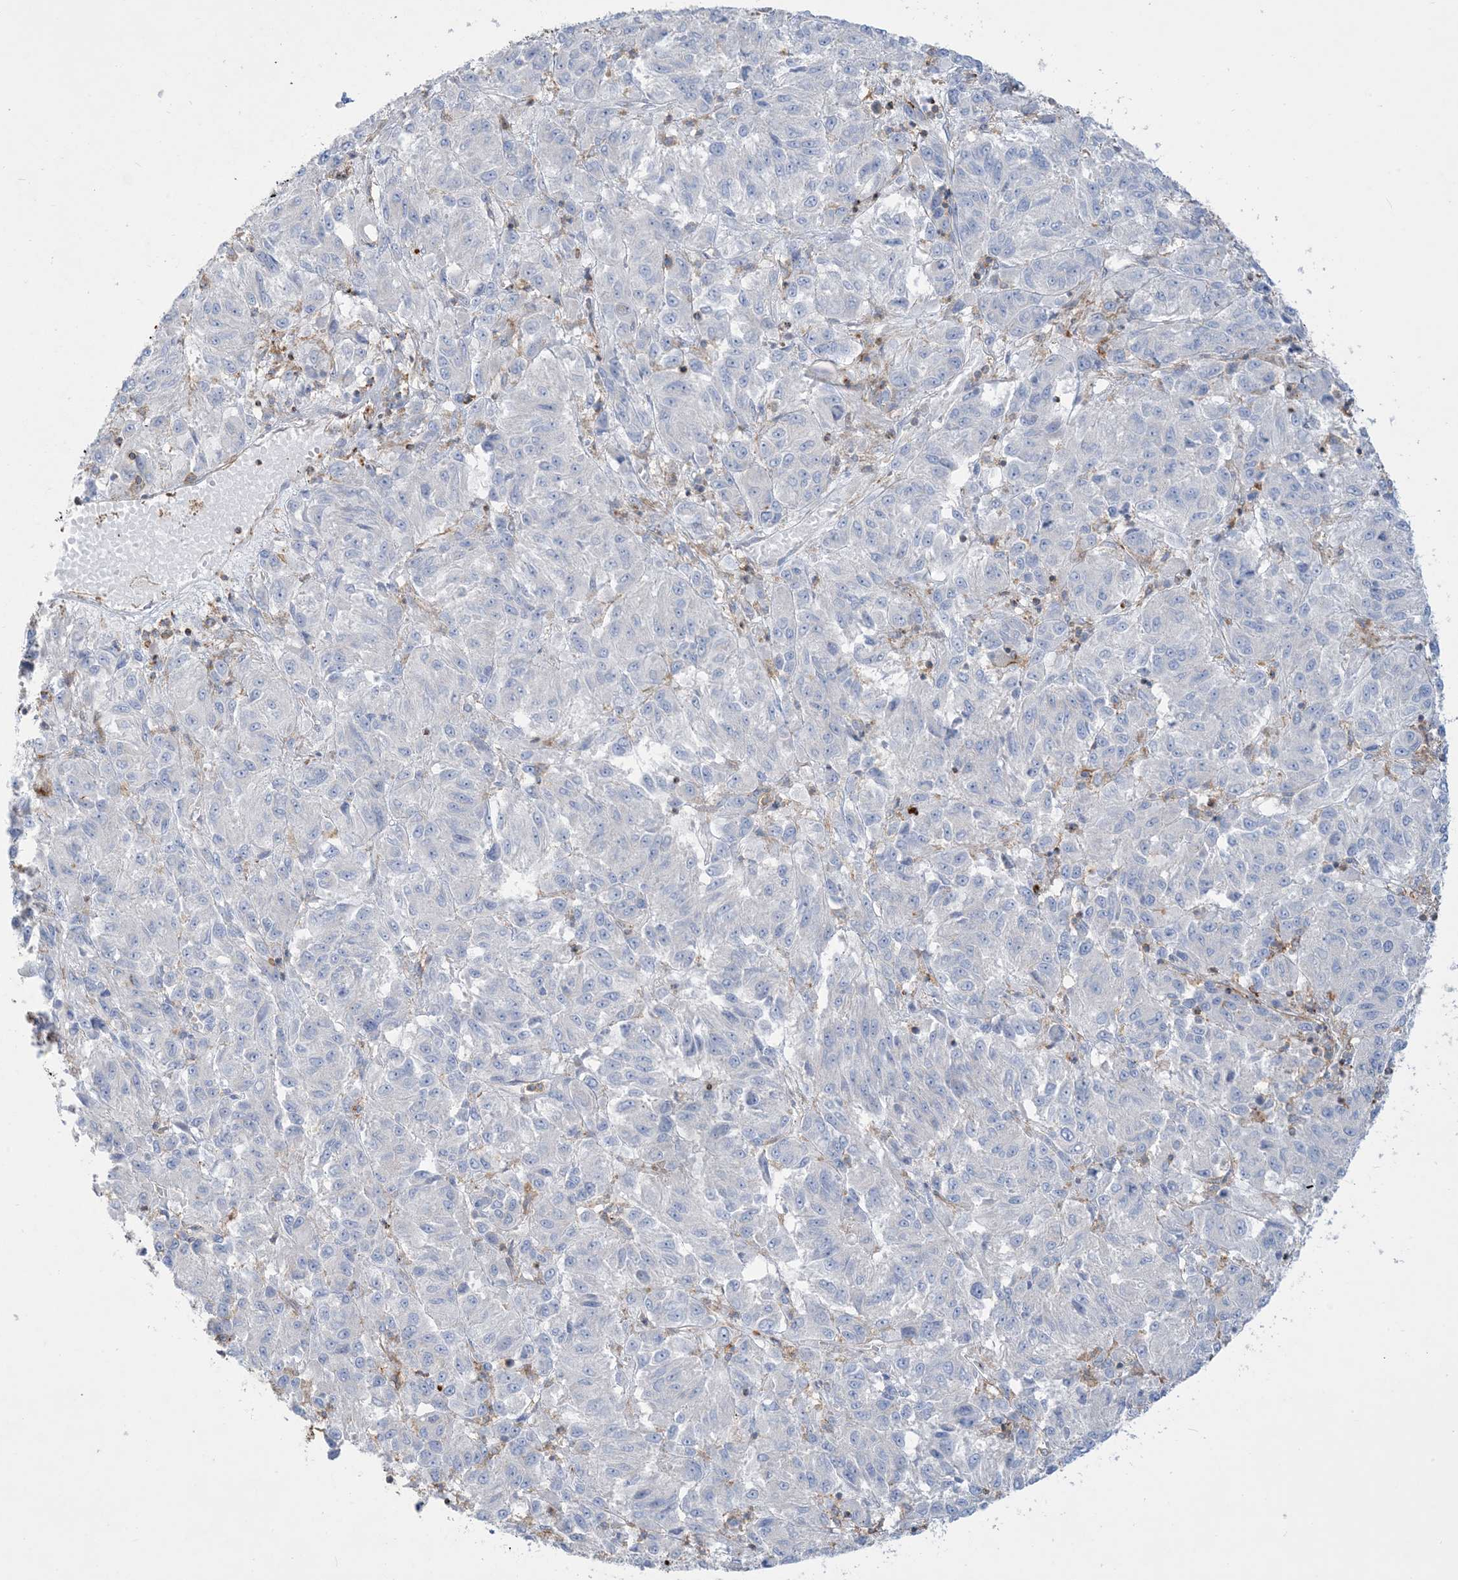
{"staining": {"intensity": "negative", "quantity": "none", "location": "none"}, "tissue": "melanoma", "cell_type": "Tumor cells", "image_type": "cancer", "snomed": [{"axis": "morphology", "description": "Malignant melanoma, Metastatic site"}, {"axis": "topography", "description": "Lung"}], "caption": "A high-resolution histopathology image shows immunohistochemistry (IHC) staining of malignant melanoma (metastatic site), which displays no significant positivity in tumor cells.", "gene": "GTF3C2", "patient": {"sex": "male", "age": 64}}